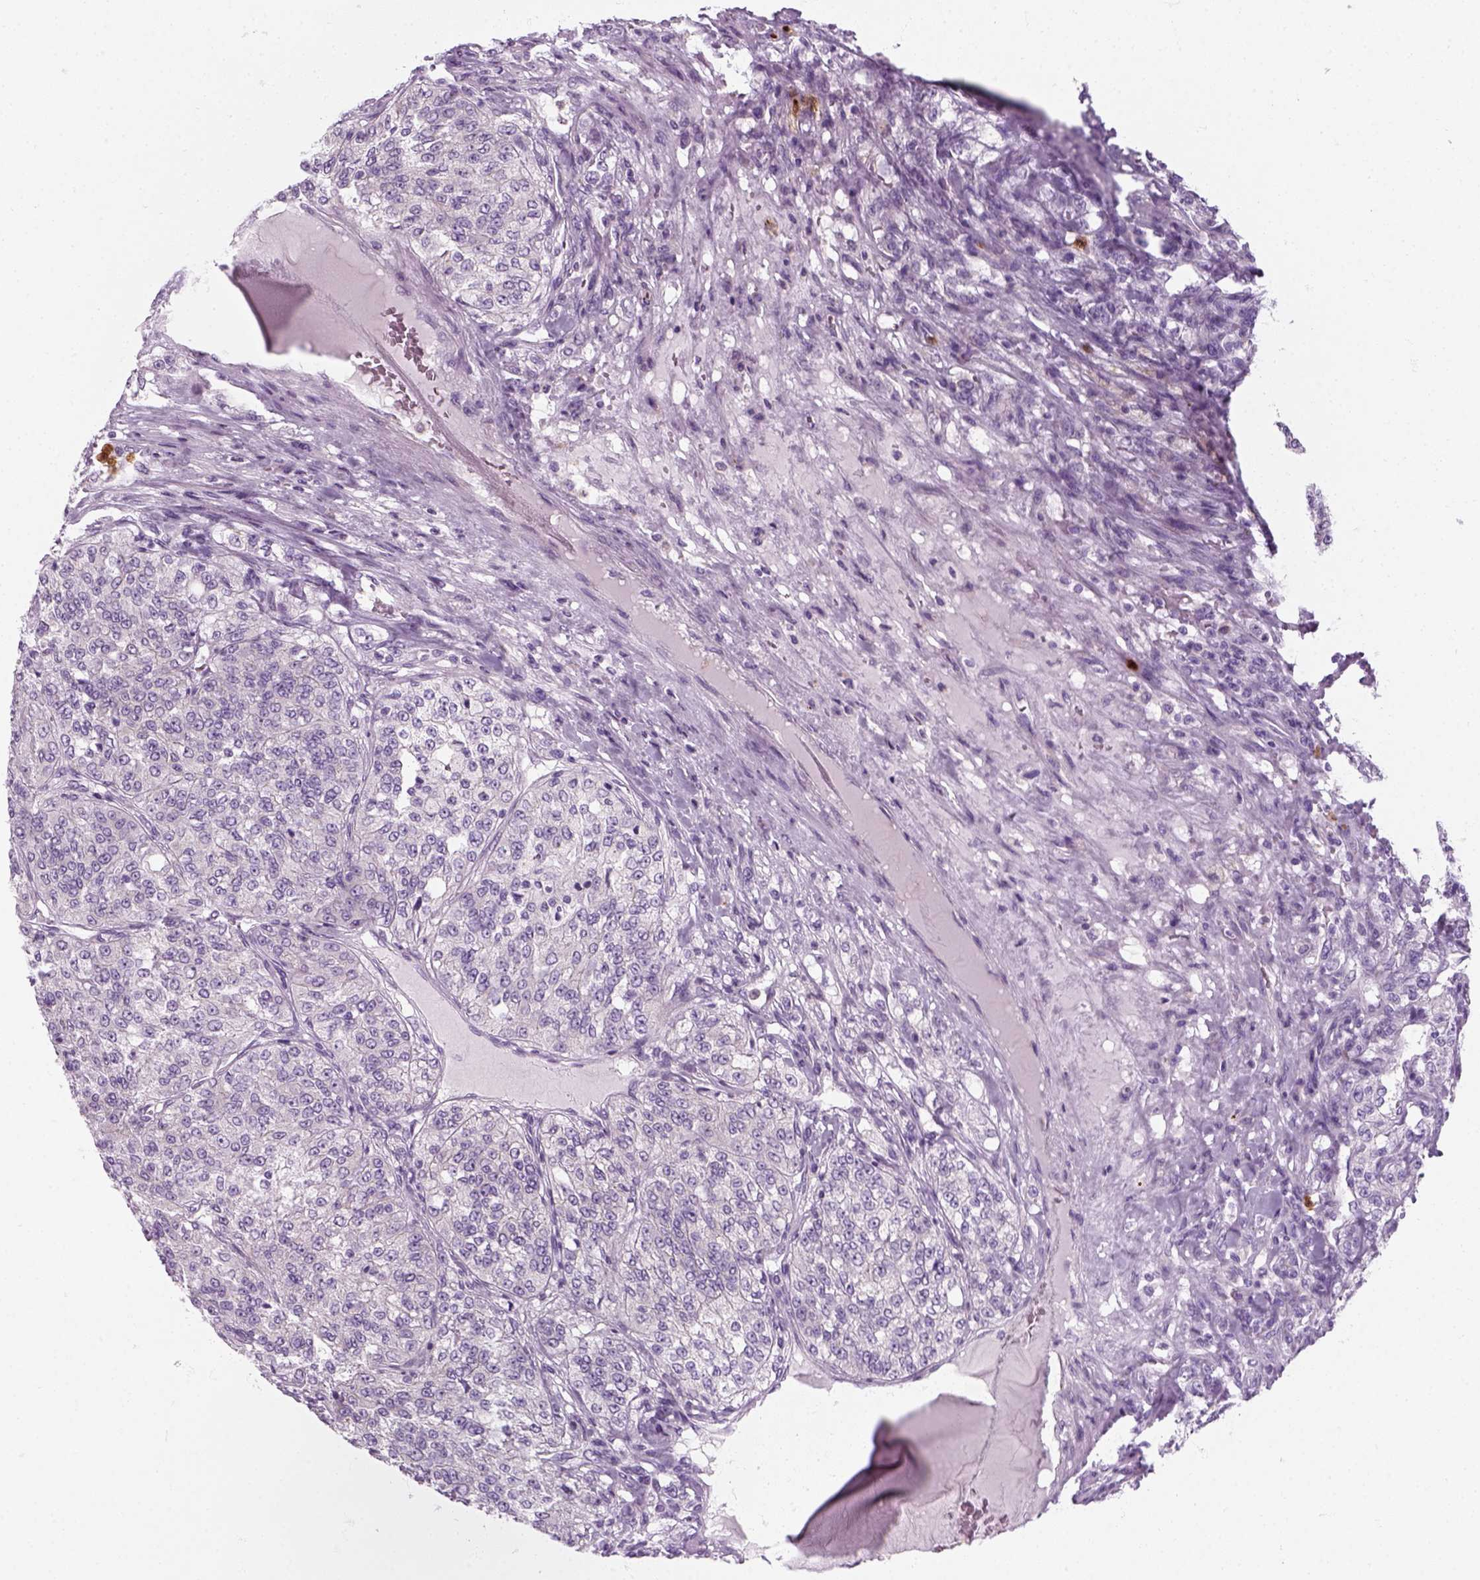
{"staining": {"intensity": "negative", "quantity": "none", "location": "none"}, "tissue": "renal cancer", "cell_type": "Tumor cells", "image_type": "cancer", "snomed": [{"axis": "morphology", "description": "Adenocarcinoma, NOS"}, {"axis": "topography", "description": "Kidney"}], "caption": "Tumor cells are negative for protein expression in human renal adenocarcinoma.", "gene": "IL4", "patient": {"sex": "female", "age": 63}}